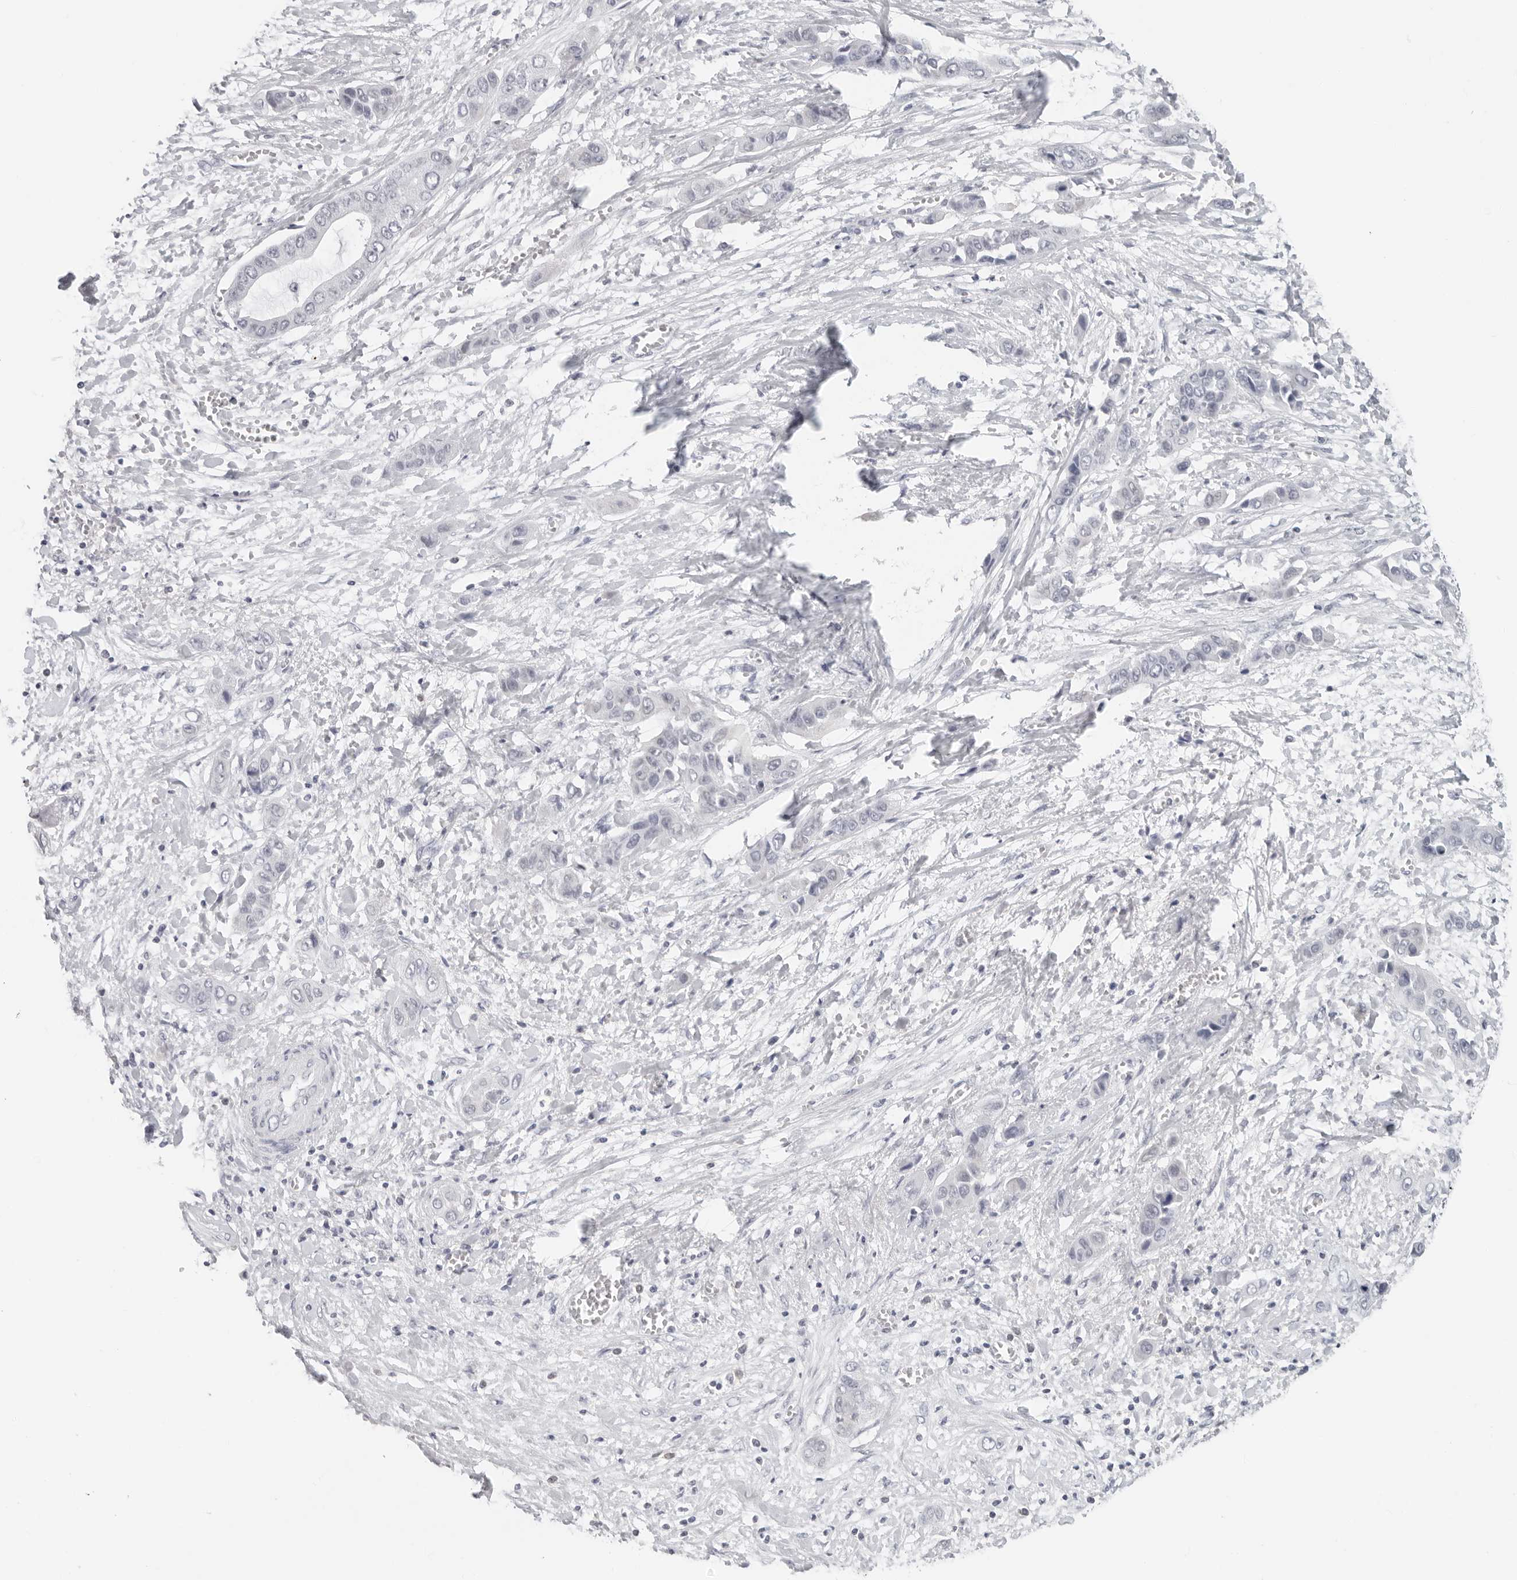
{"staining": {"intensity": "negative", "quantity": "none", "location": "none"}, "tissue": "liver cancer", "cell_type": "Tumor cells", "image_type": "cancer", "snomed": [{"axis": "morphology", "description": "Cholangiocarcinoma"}, {"axis": "topography", "description": "Liver"}], "caption": "This is an IHC micrograph of liver cancer (cholangiocarcinoma). There is no expression in tumor cells.", "gene": "FLG2", "patient": {"sex": "female", "age": 52}}